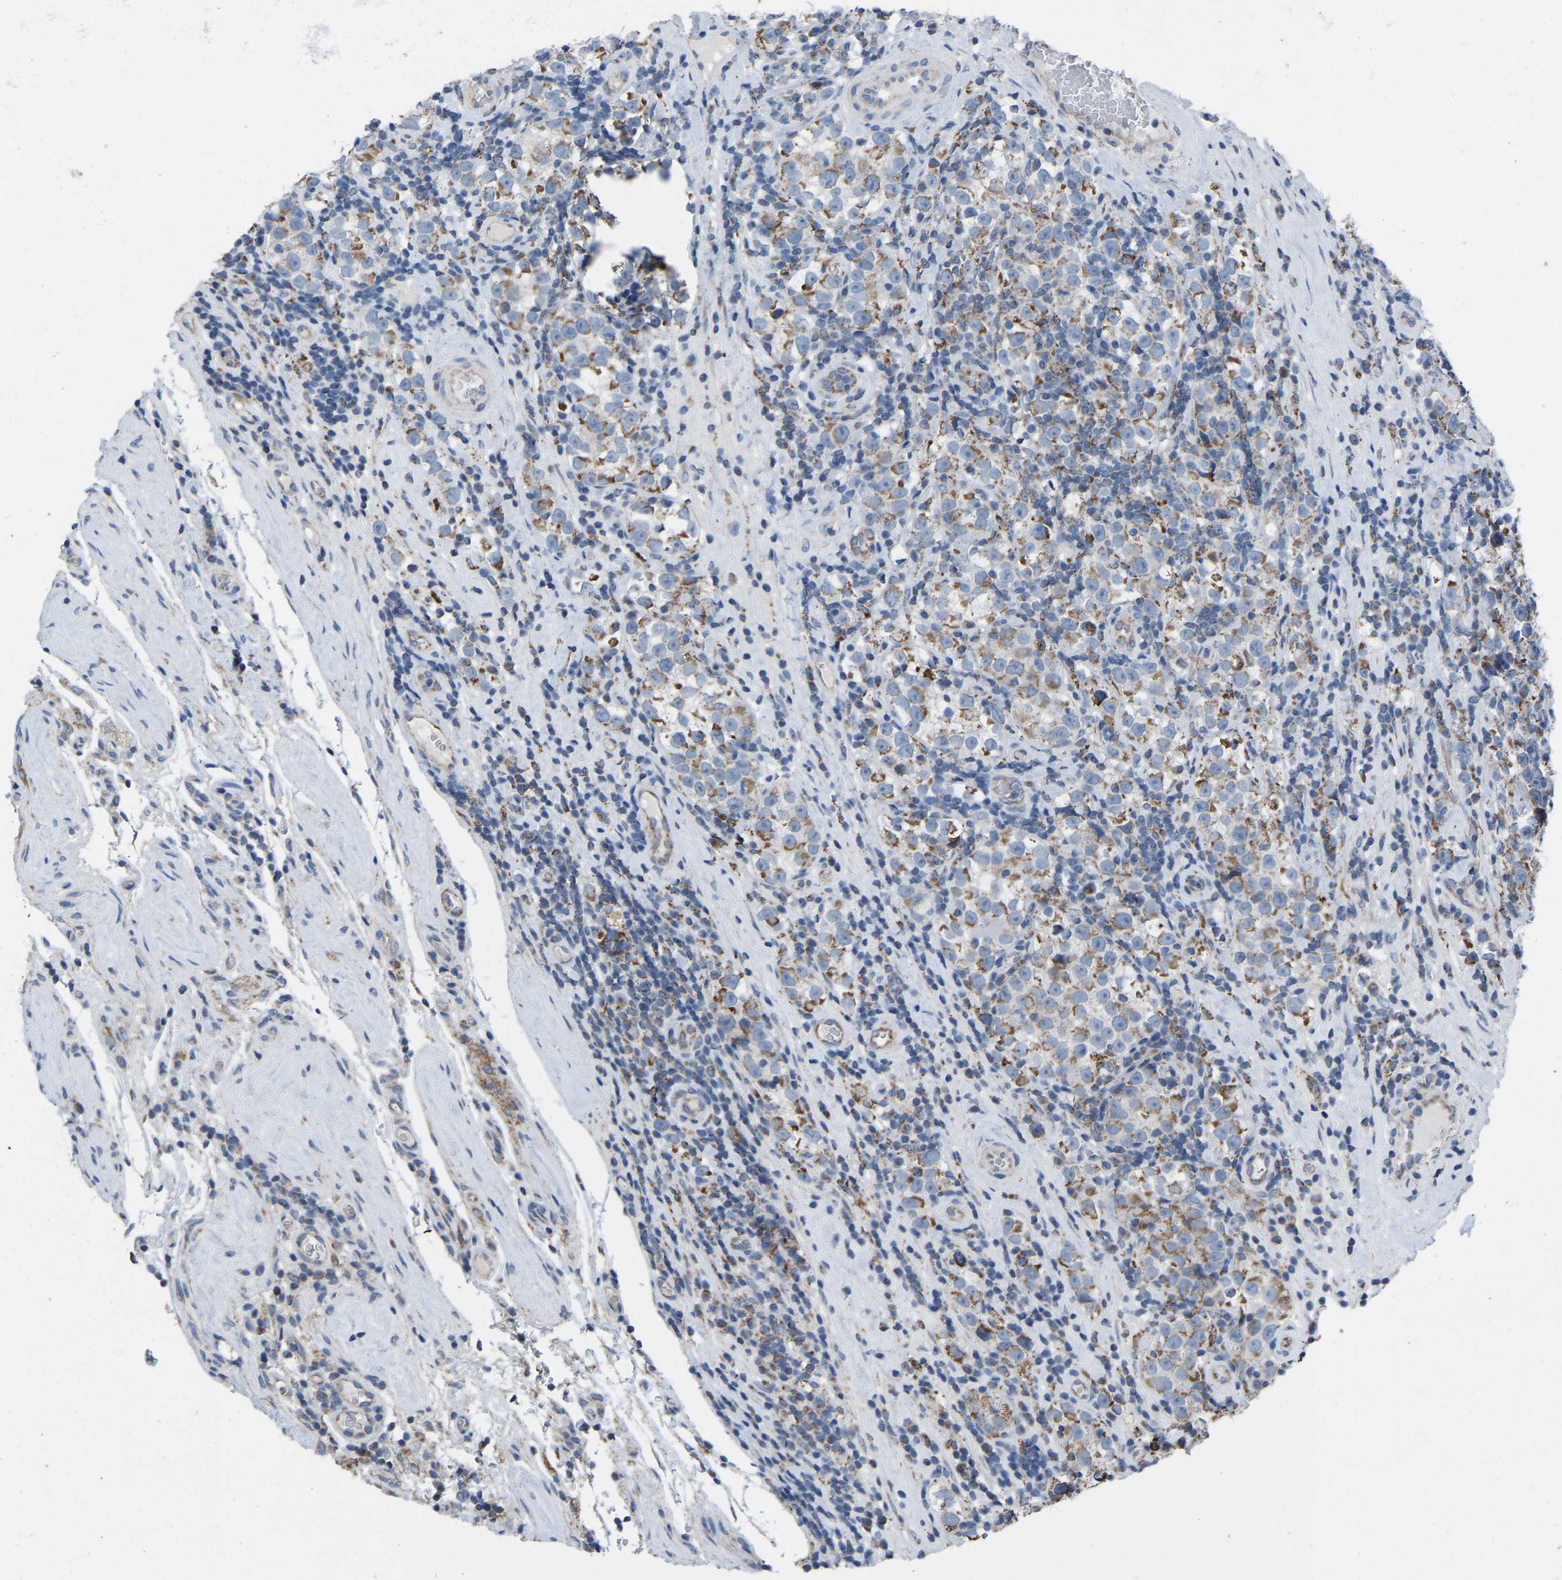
{"staining": {"intensity": "moderate", "quantity": ">75%", "location": "cytoplasmic/membranous"}, "tissue": "testis cancer", "cell_type": "Tumor cells", "image_type": "cancer", "snomed": [{"axis": "morphology", "description": "Normal tissue, NOS"}, {"axis": "morphology", "description": "Seminoma, NOS"}, {"axis": "topography", "description": "Testis"}], "caption": "Immunohistochemical staining of seminoma (testis) demonstrates moderate cytoplasmic/membranous protein staining in about >75% of tumor cells. The staining was performed using DAB (3,3'-diaminobenzidine) to visualize the protein expression in brown, while the nuclei were stained in blue with hematoxylin (Magnification: 20x).", "gene": "BCL10", "patient": {"sex": "male", "age": 43}}